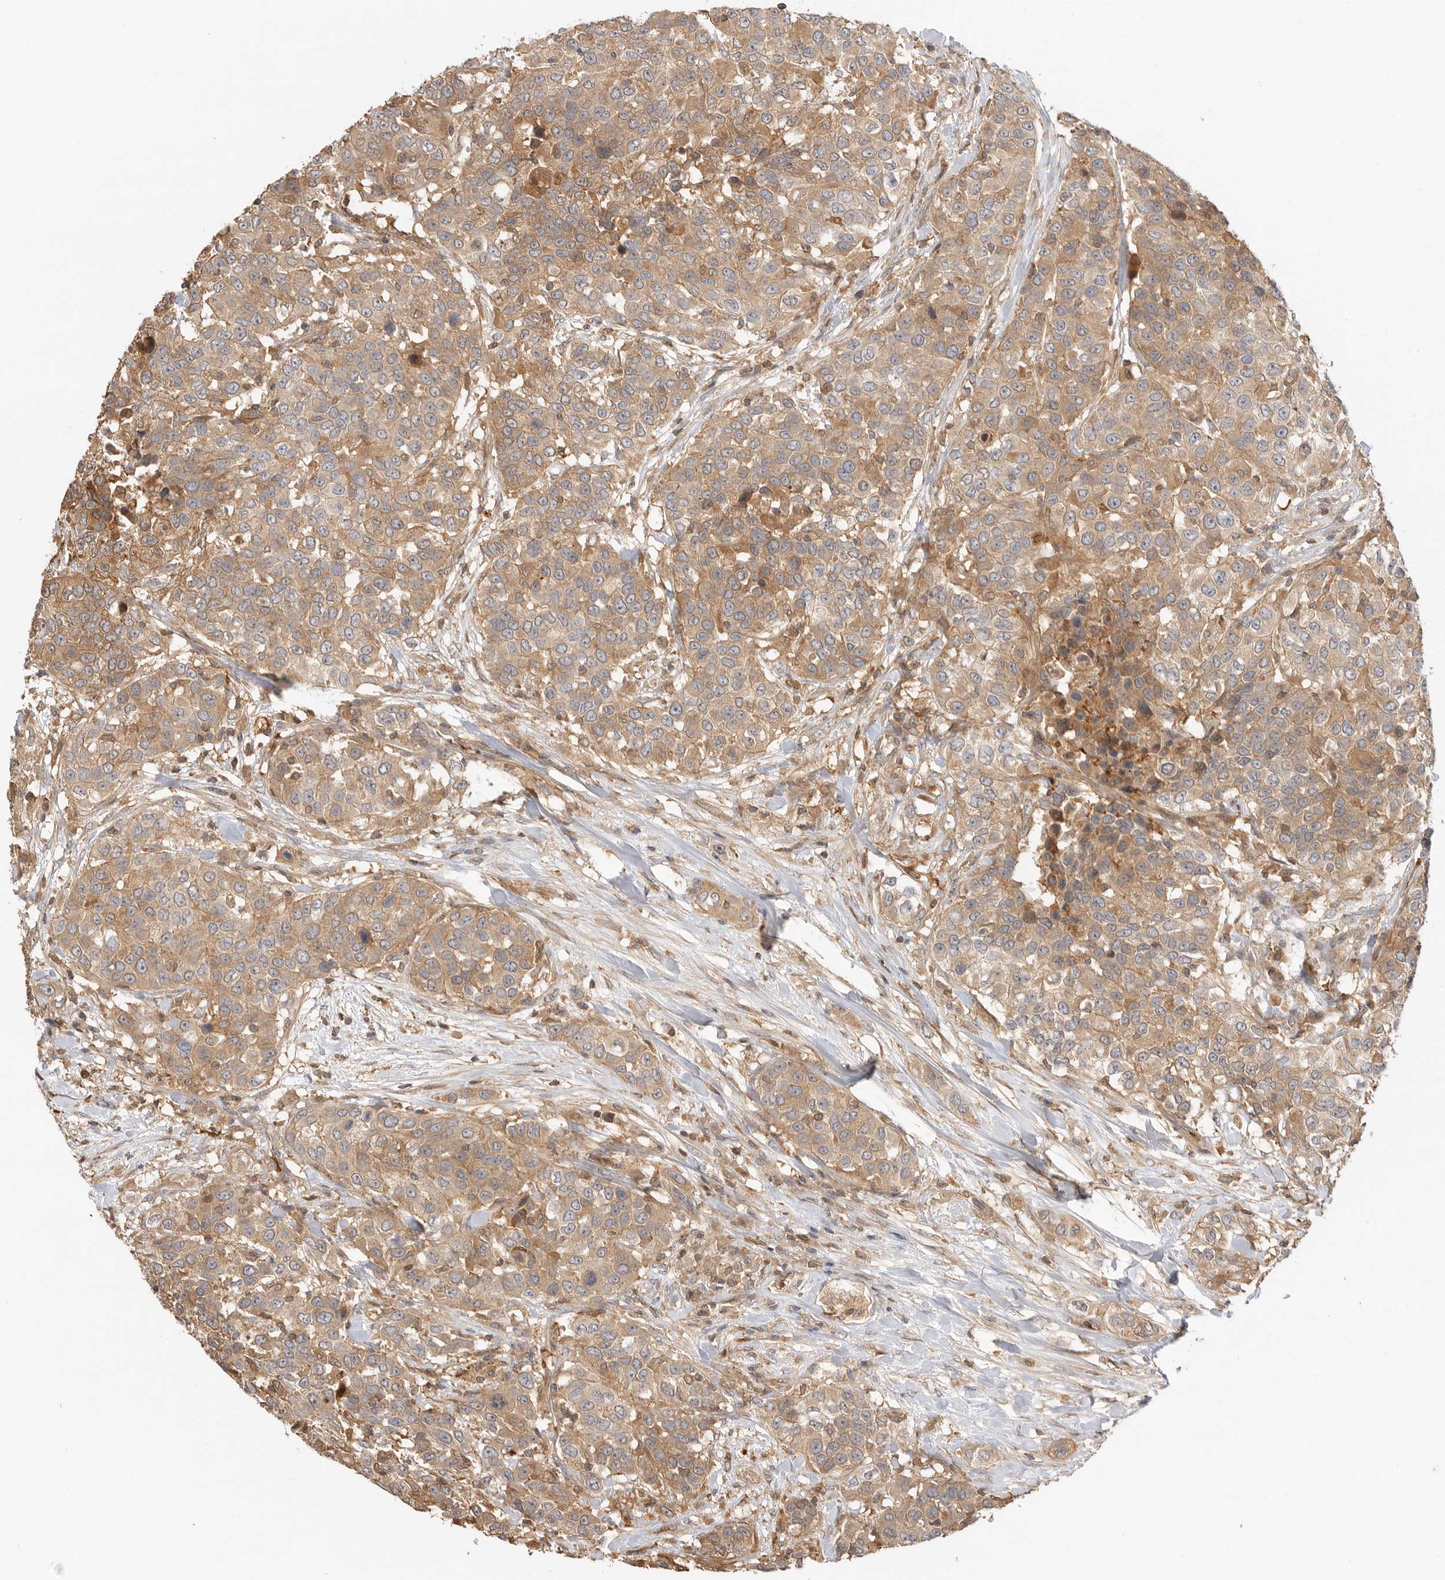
{"staining": {"intensity": "moderate", "quantity": ">75%", "location": "cytoplasmic/membranous"}, "tissue": "urothelial cancer", "cell_type": "Tumor cells", "image_type": "cancer", "snomed": [{"axis": "morphology", "description": "Urothelial carcinoma, High grade"}, {"axis": "topography", "description": "Urinary bladder"}], "caption": "Immunohistochemical staining of urothelial carcinoma (high-grade) exhibits moderate cytoplasmic/membranous protein staining in about >75% of tumor cells.", "gene": "CLDN12", "patient": {"sex": "female", "age": 80}}